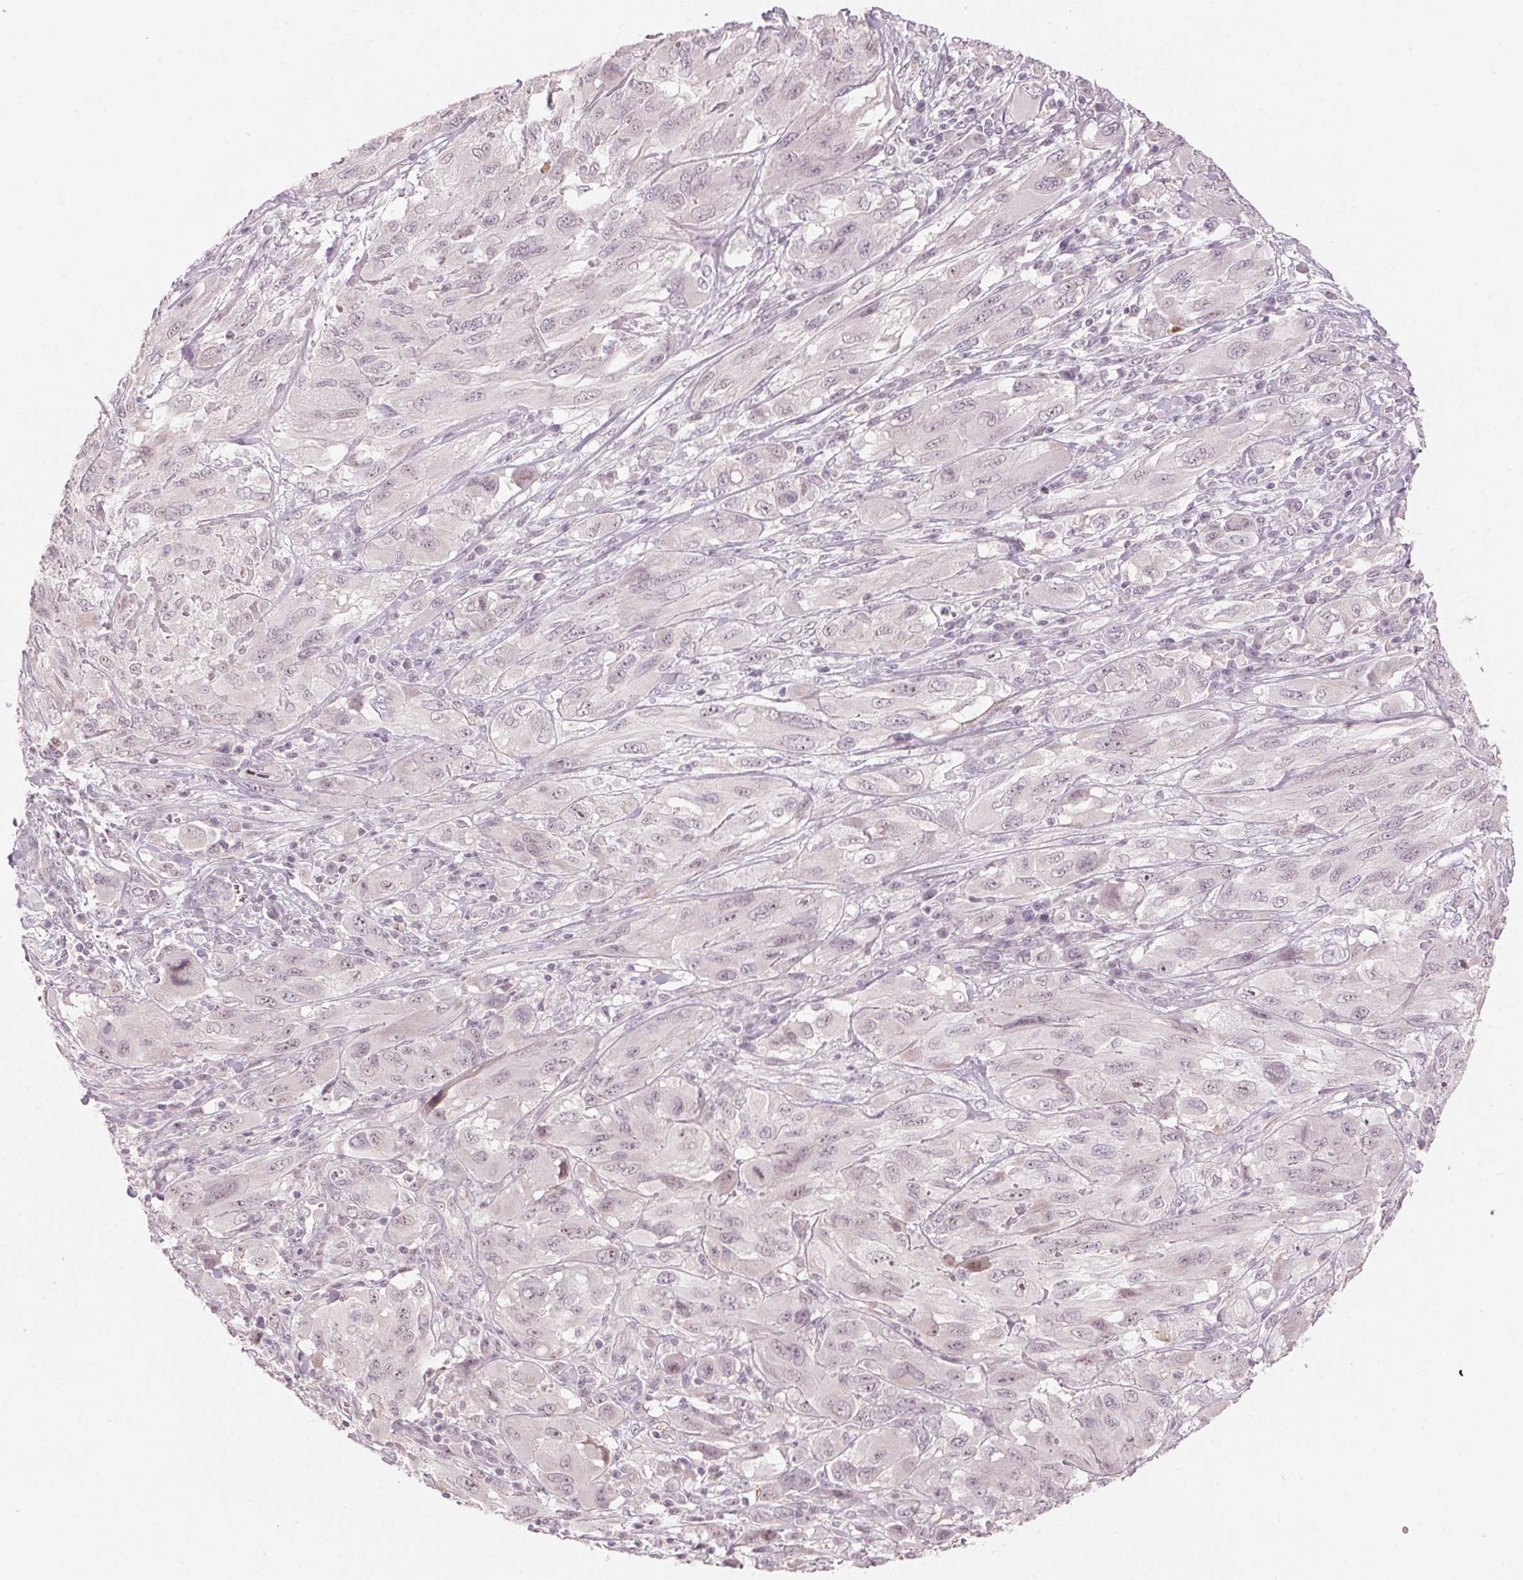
{"staining": {"intensity": "negative", "quantity": "none", "location": "none"}, "tissue": "melanoma", "cell_type": "Tumor cells", "image_type": "cancer", "snomed": [{"axis": "morphology", "description": "Malignant melanoma, NOS"}, {"axis": "topography", "description": "Skin"}], "caption": "Immunohistochemical staining of human melanoma shows no significant positivity in tumor cells.", "gene": "TMED6", "patient": {"sex": "female", "age": 91}}